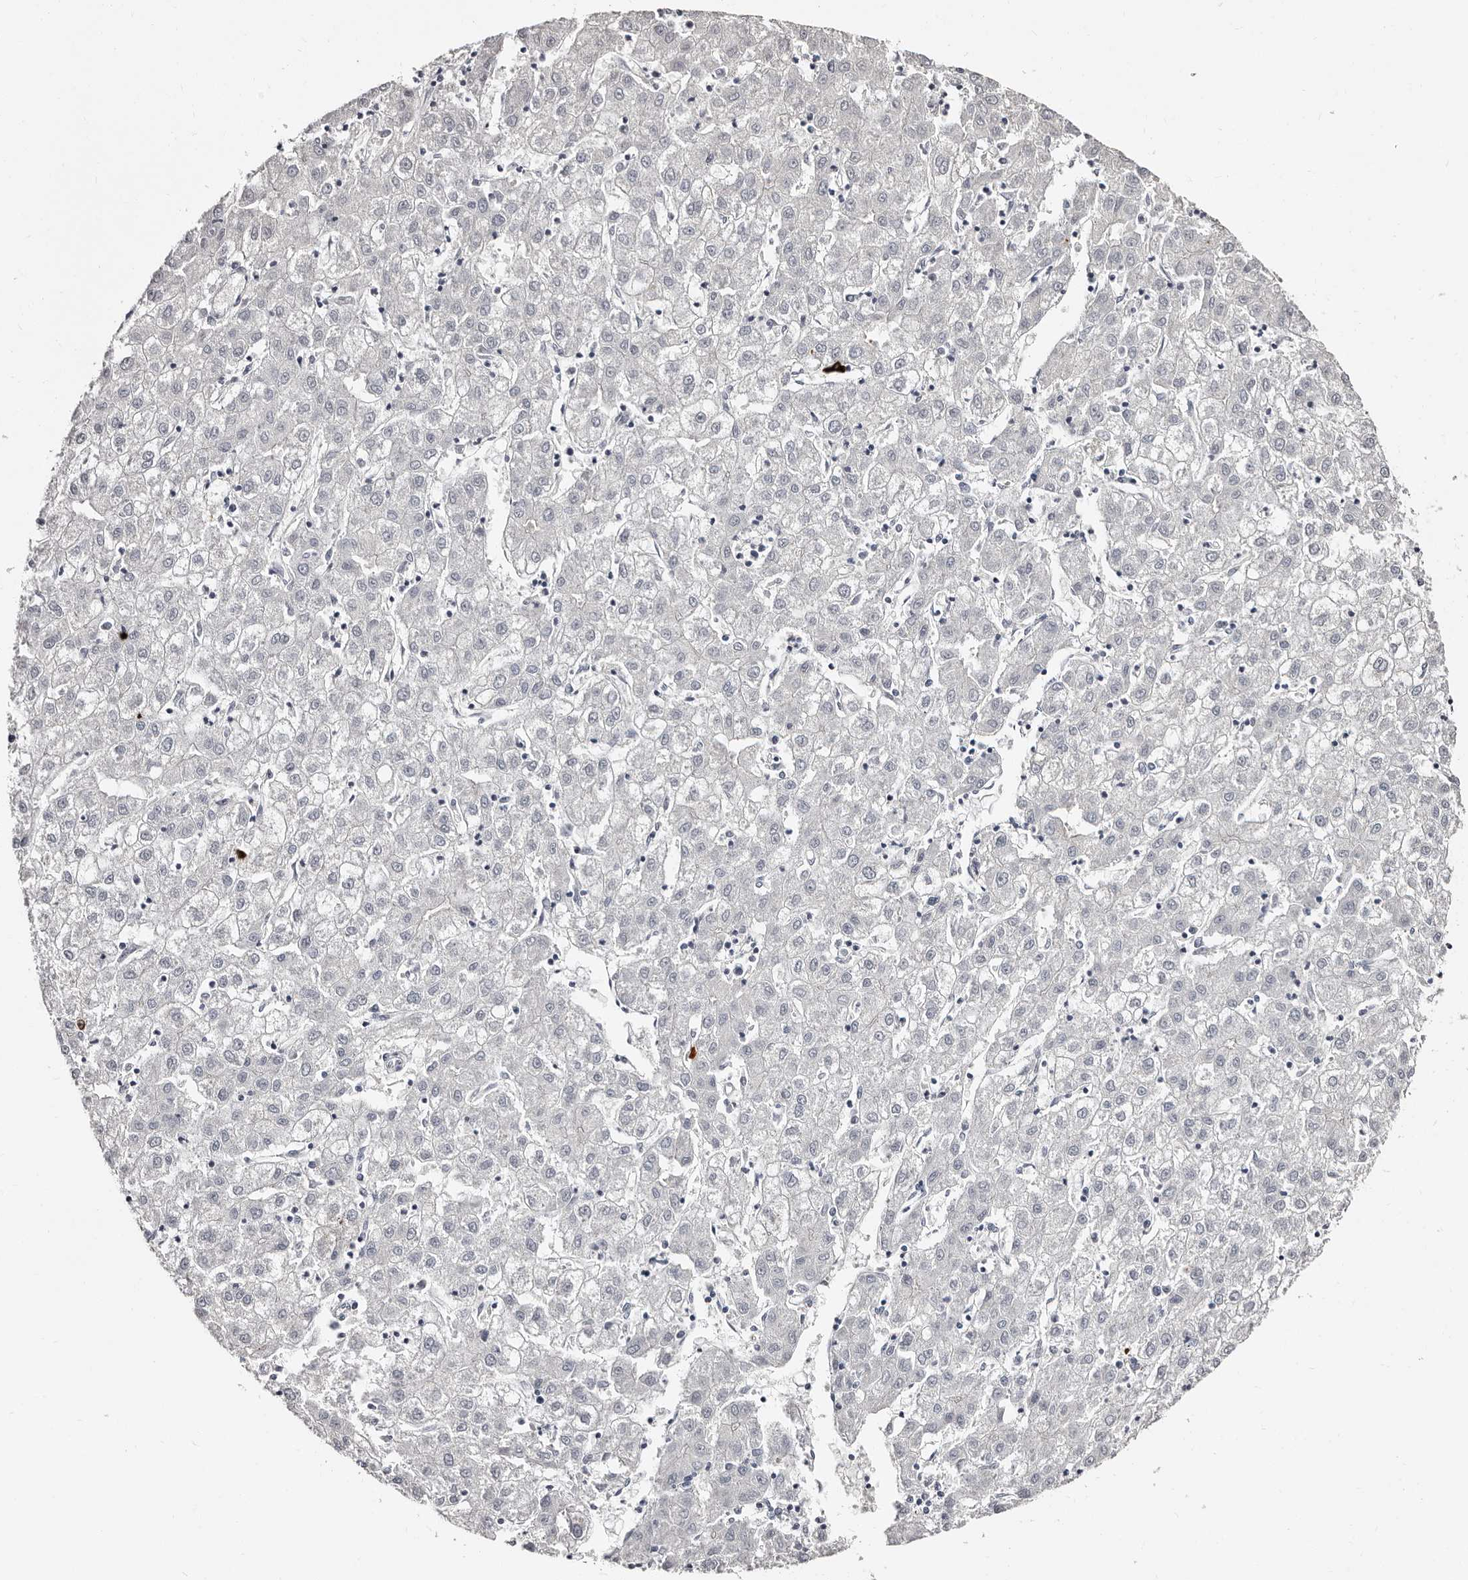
{"staining": {"intensity": "negative", "quantity": "none", "location": "none"}, "tissue": "liver cancer", "cell_type": "Tumor cells", "image_type": "cancer", "snomed": [{"axis": "morphology", "description": "Carcinoma, Hepatocellular, NOS"}, {"axis": "topography", "description": "Liver"}], "caption": "Immunohistochemical staining of liver hepatocellular carcinoma reveals no significant staining in tumor cells. The staining was performed using DAB (3,3'-diaminobenzidine) to visualize the protein expression in brown, while the nuclei were stained in blue with hematoxylin (Magnification: 20x).", "gene": "TBC1D22B", "patient": {"sex": "male", "age": 72}}